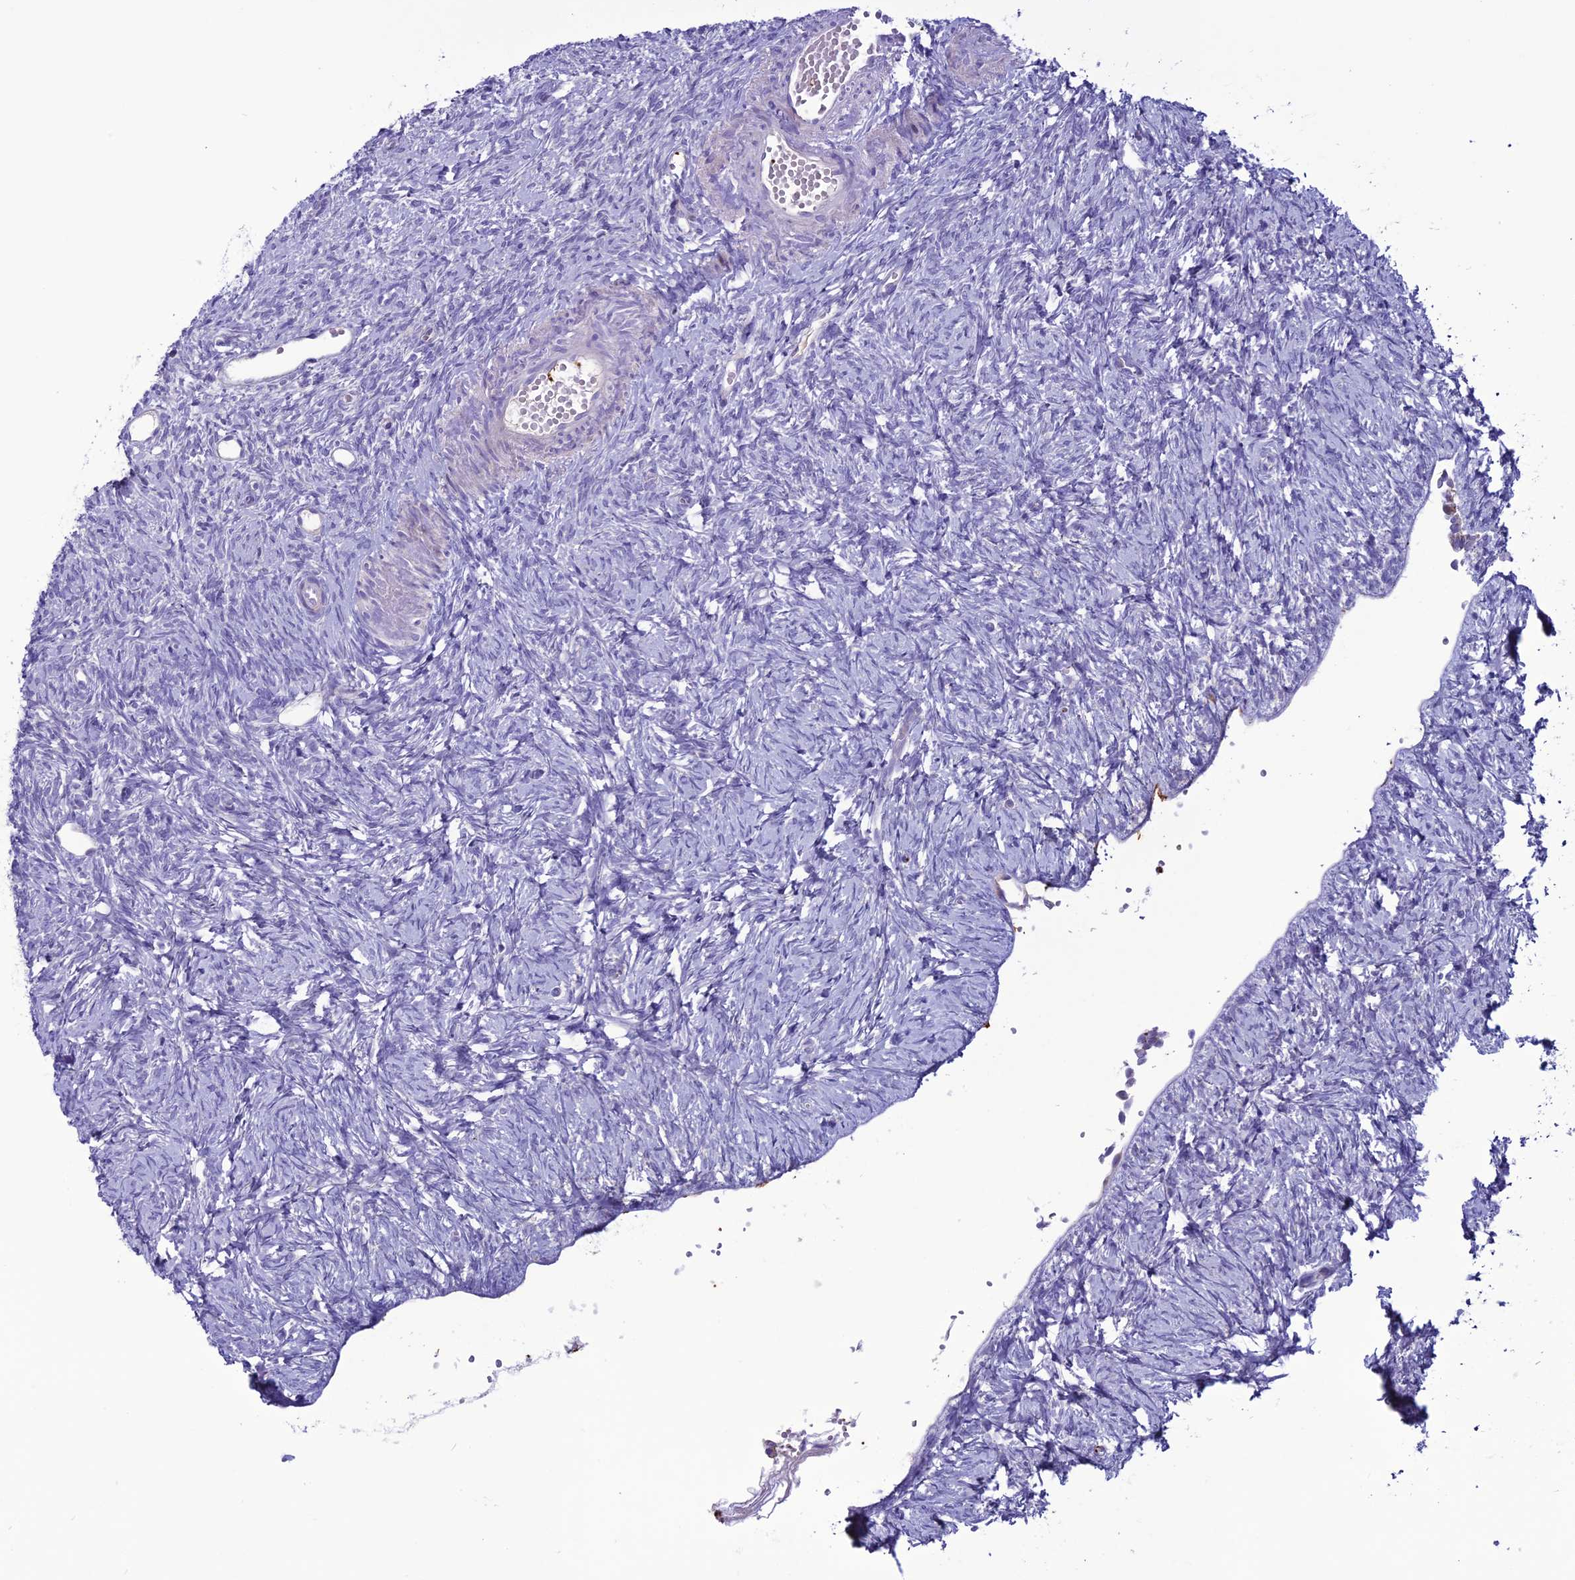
{"staining": {"intensity": "negative", "quantity": "none", "location": "none"}, "tissue": "ovary", "cell_type": "Ovarian stroma cells", "image_type": "normal", "snomed": [{"axis": "morphology", "description": "Normal tissue, NOS"}, {"axis": "topography", "description": "Ovary"}], "caption": "Immunohistochemical staining of unremarkable ovary shows no significant staining in ovarian stroma cells.", "gene": "C21orf140", "patient": {"sex": "female", "age": 51}}